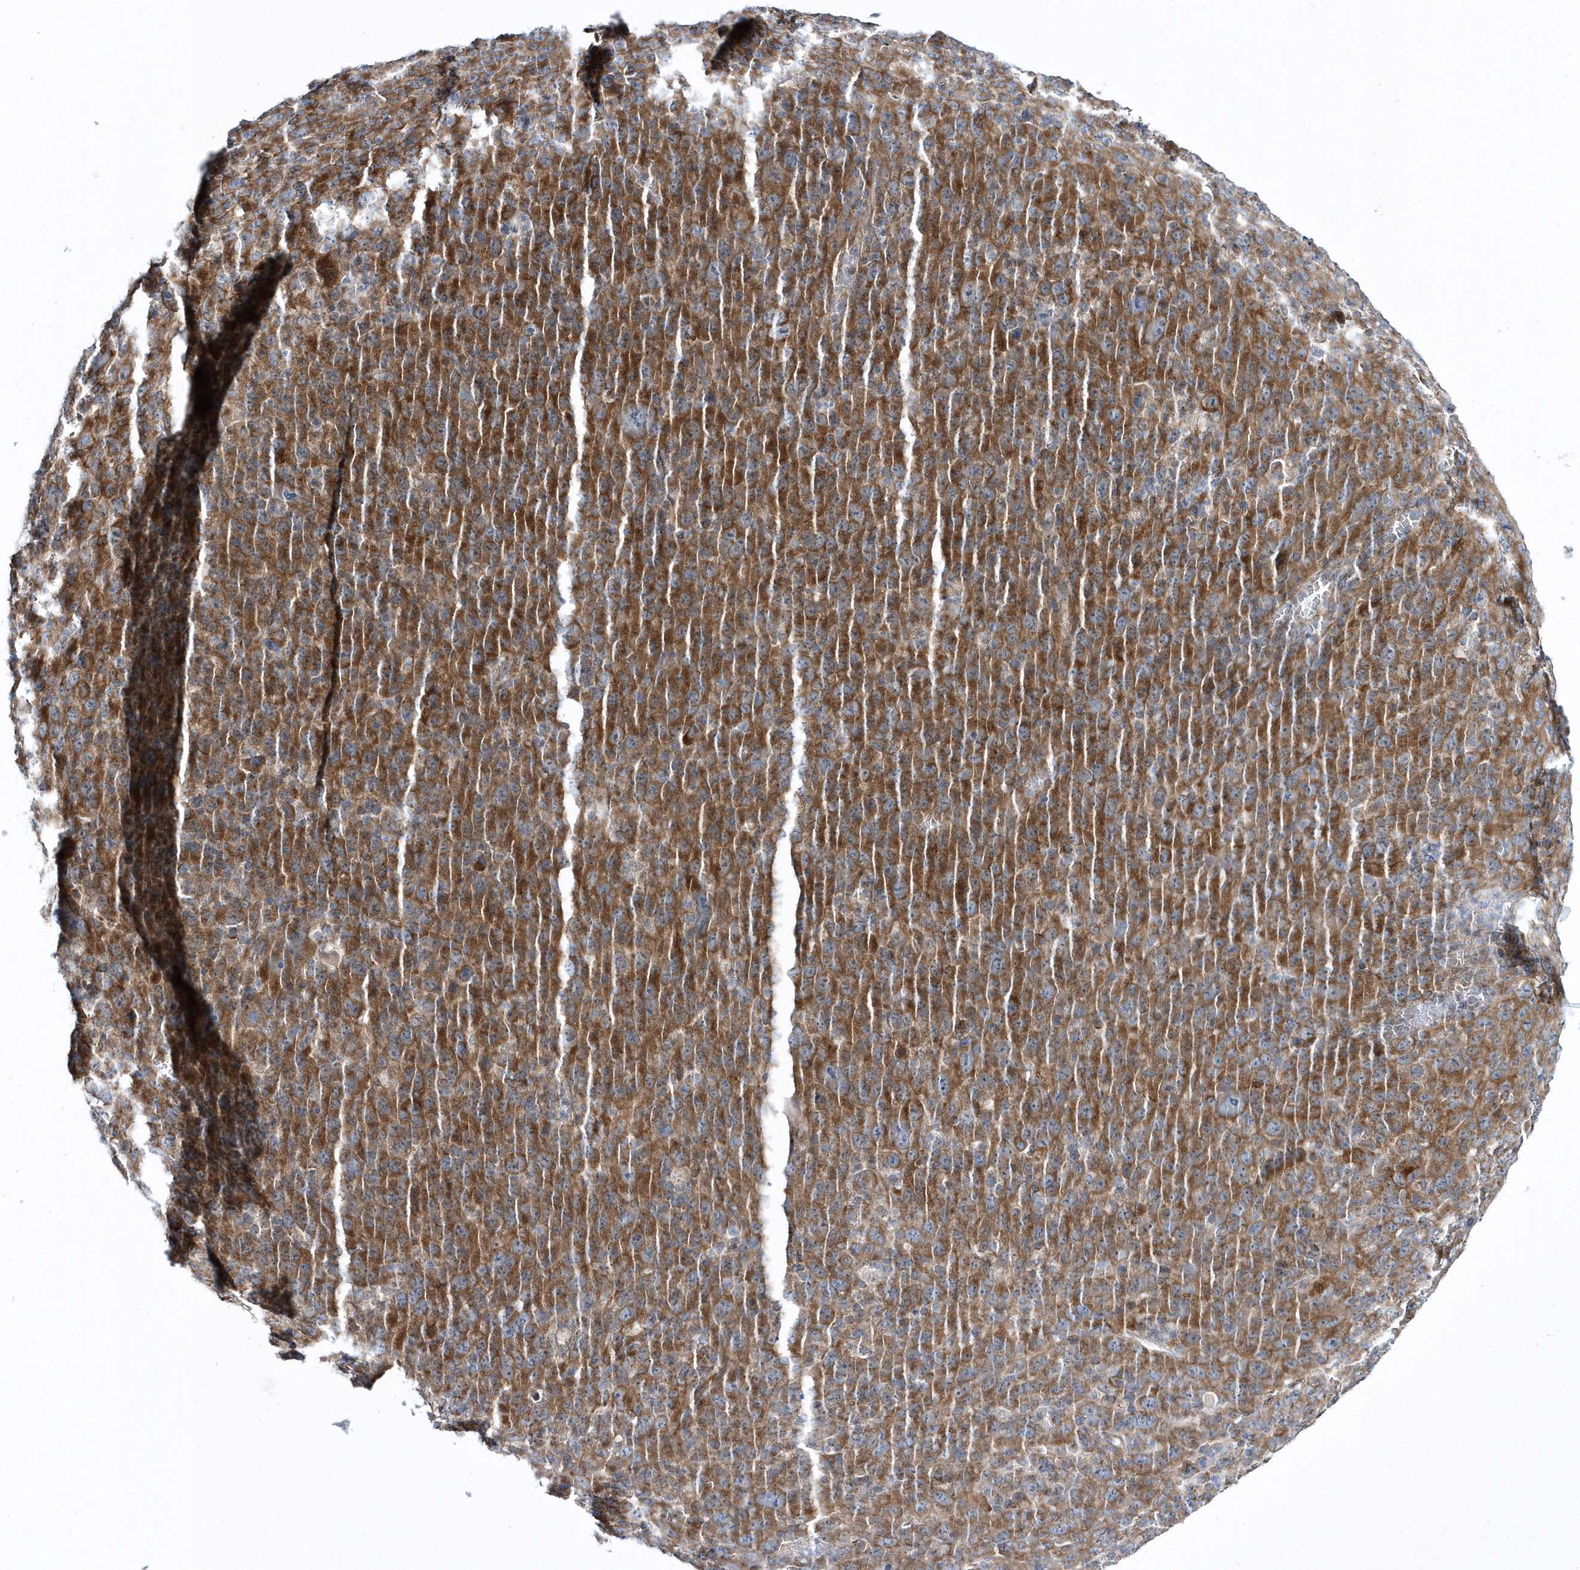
{"staining": {"intensity": "moderate", "quantity": ">75%", "location": "cytoplasmic/membranous"}, "tissue": "melanoma", "cell_type": "Tumor cells", "image_type": "cancer", "snomed": [{"axis": "morphology", "description": "Malignant melanoma, Metastatic site"}, {"axis": "topography", "description": "Skin"}], "caption": "This is an image of IHC staining of melanoma, which shows moderate staining in the cytoplasmic/membranous of tumor cells.", "gene": "OPA1", "patient": {"sex": "female", "age": 56}}